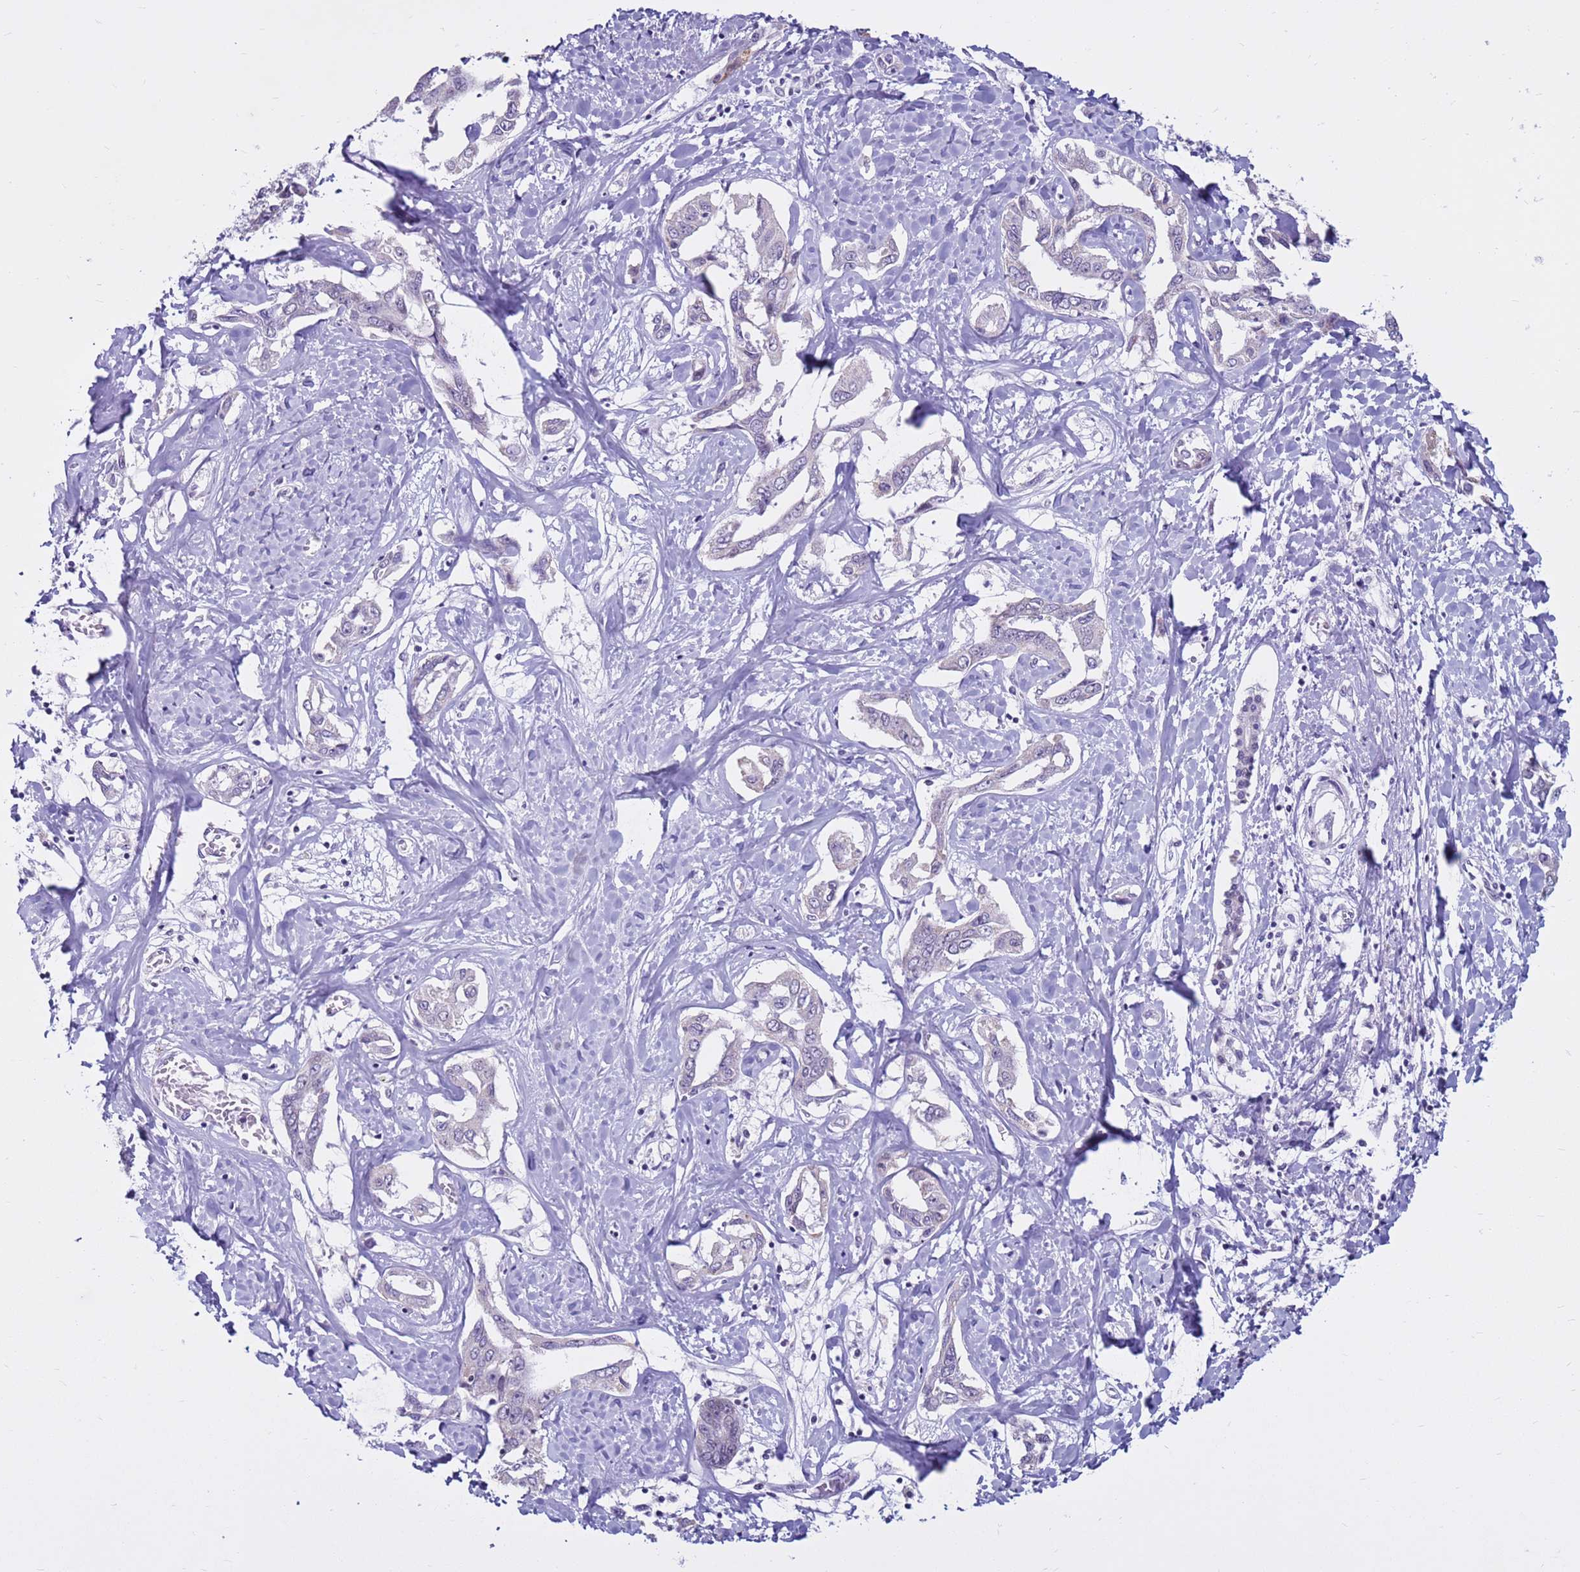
{"staining": {"intensity": "negative", "quantity": "none", "location": "none"}, "tissue": "liver cancer", "cell_type": "Tumor cells", "image_type": "cancer", "snomed": [{"axis": "morphology", "description": "Cholangiocarcinoma"}, {"axis": "topography", "description": "Liver"}], "caption": "DAB immunohistochemical staining of liver cholangiocarcinoma shows no significant expression in tumor cells.", "gene": "CDK2AP2", "patient": {"sex": "male", "age": 59}}